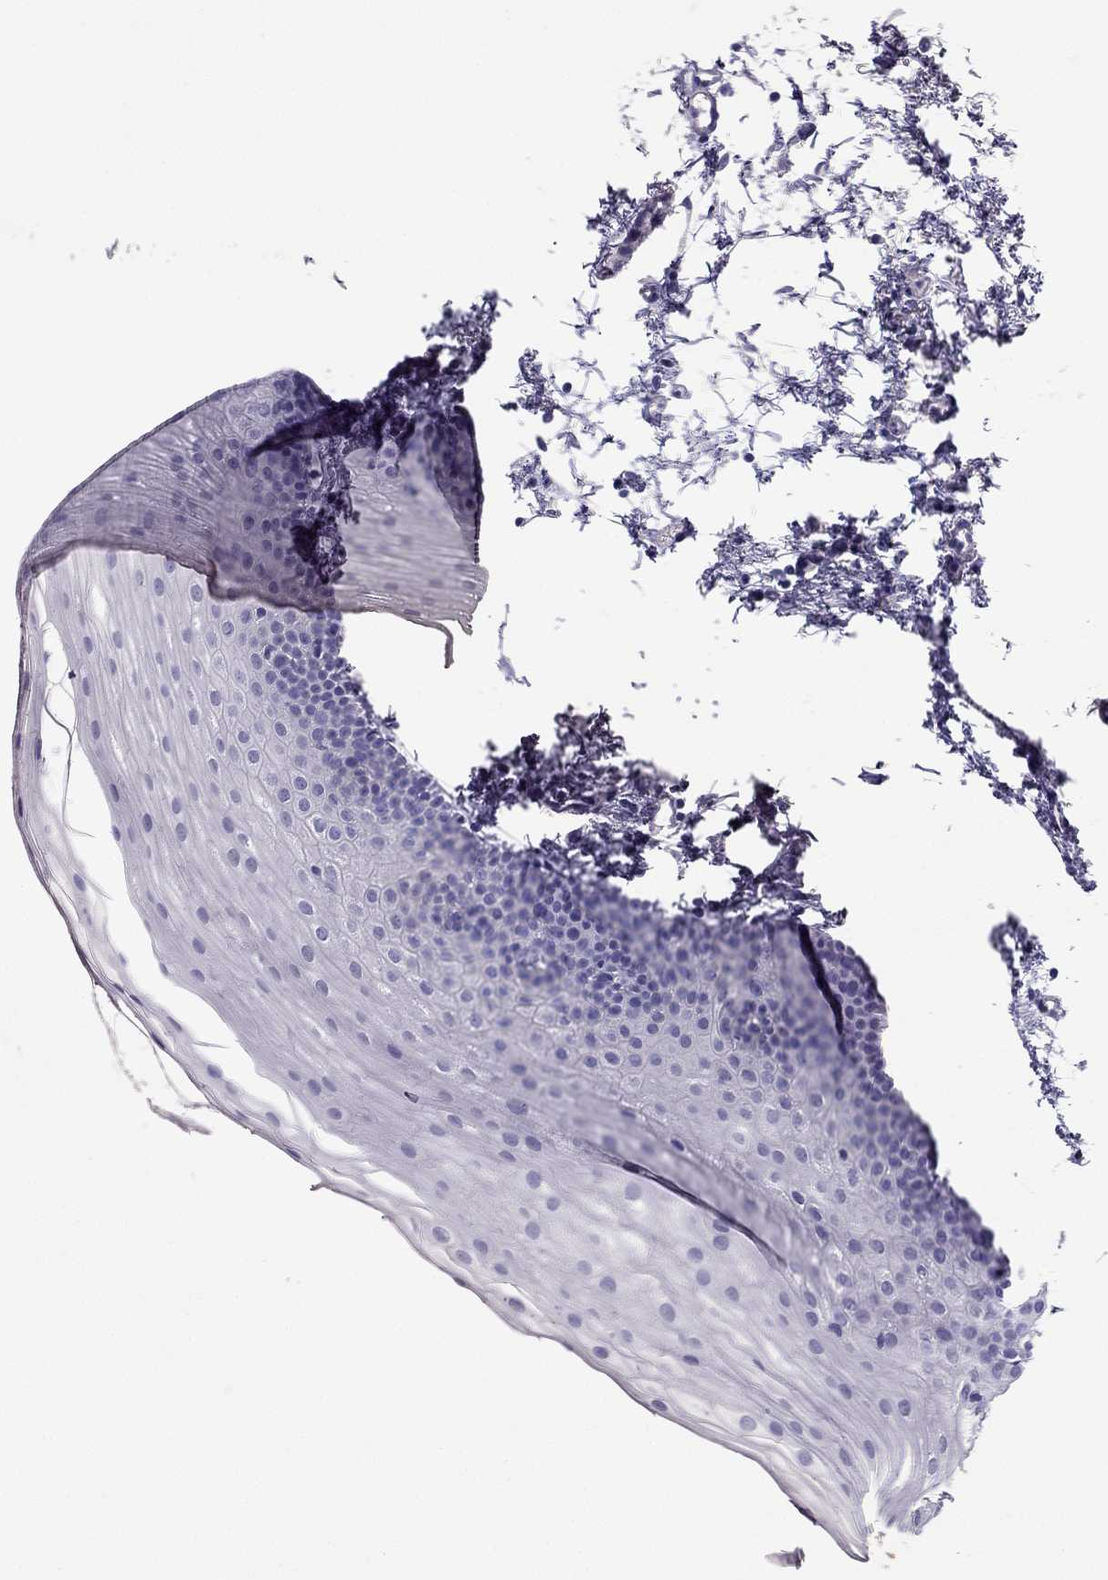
{"staining": {"intensity": "negative", "quantity": "none", "location": "none"}, "tissue": "oral mucosa", "cell_type": "Squamous epithelial cells", "image_type": "normal", "snomed": [{"axis": "morphology", "description": "Normal tissue, NOS"}, {"axis": "topography", "description": "Oral tissue"}], "caption": "DAB (3,3'-diaminobenzidine) immunohistochemical staining of normal oral mucosa demonstrates no significant positivity in squamous epithelial cells. (Brightfield microscopy of DAB immunohistochemistry at high magnification).", "gene": "PDE6A", "patient": {"sex": "female", "age": 57}}